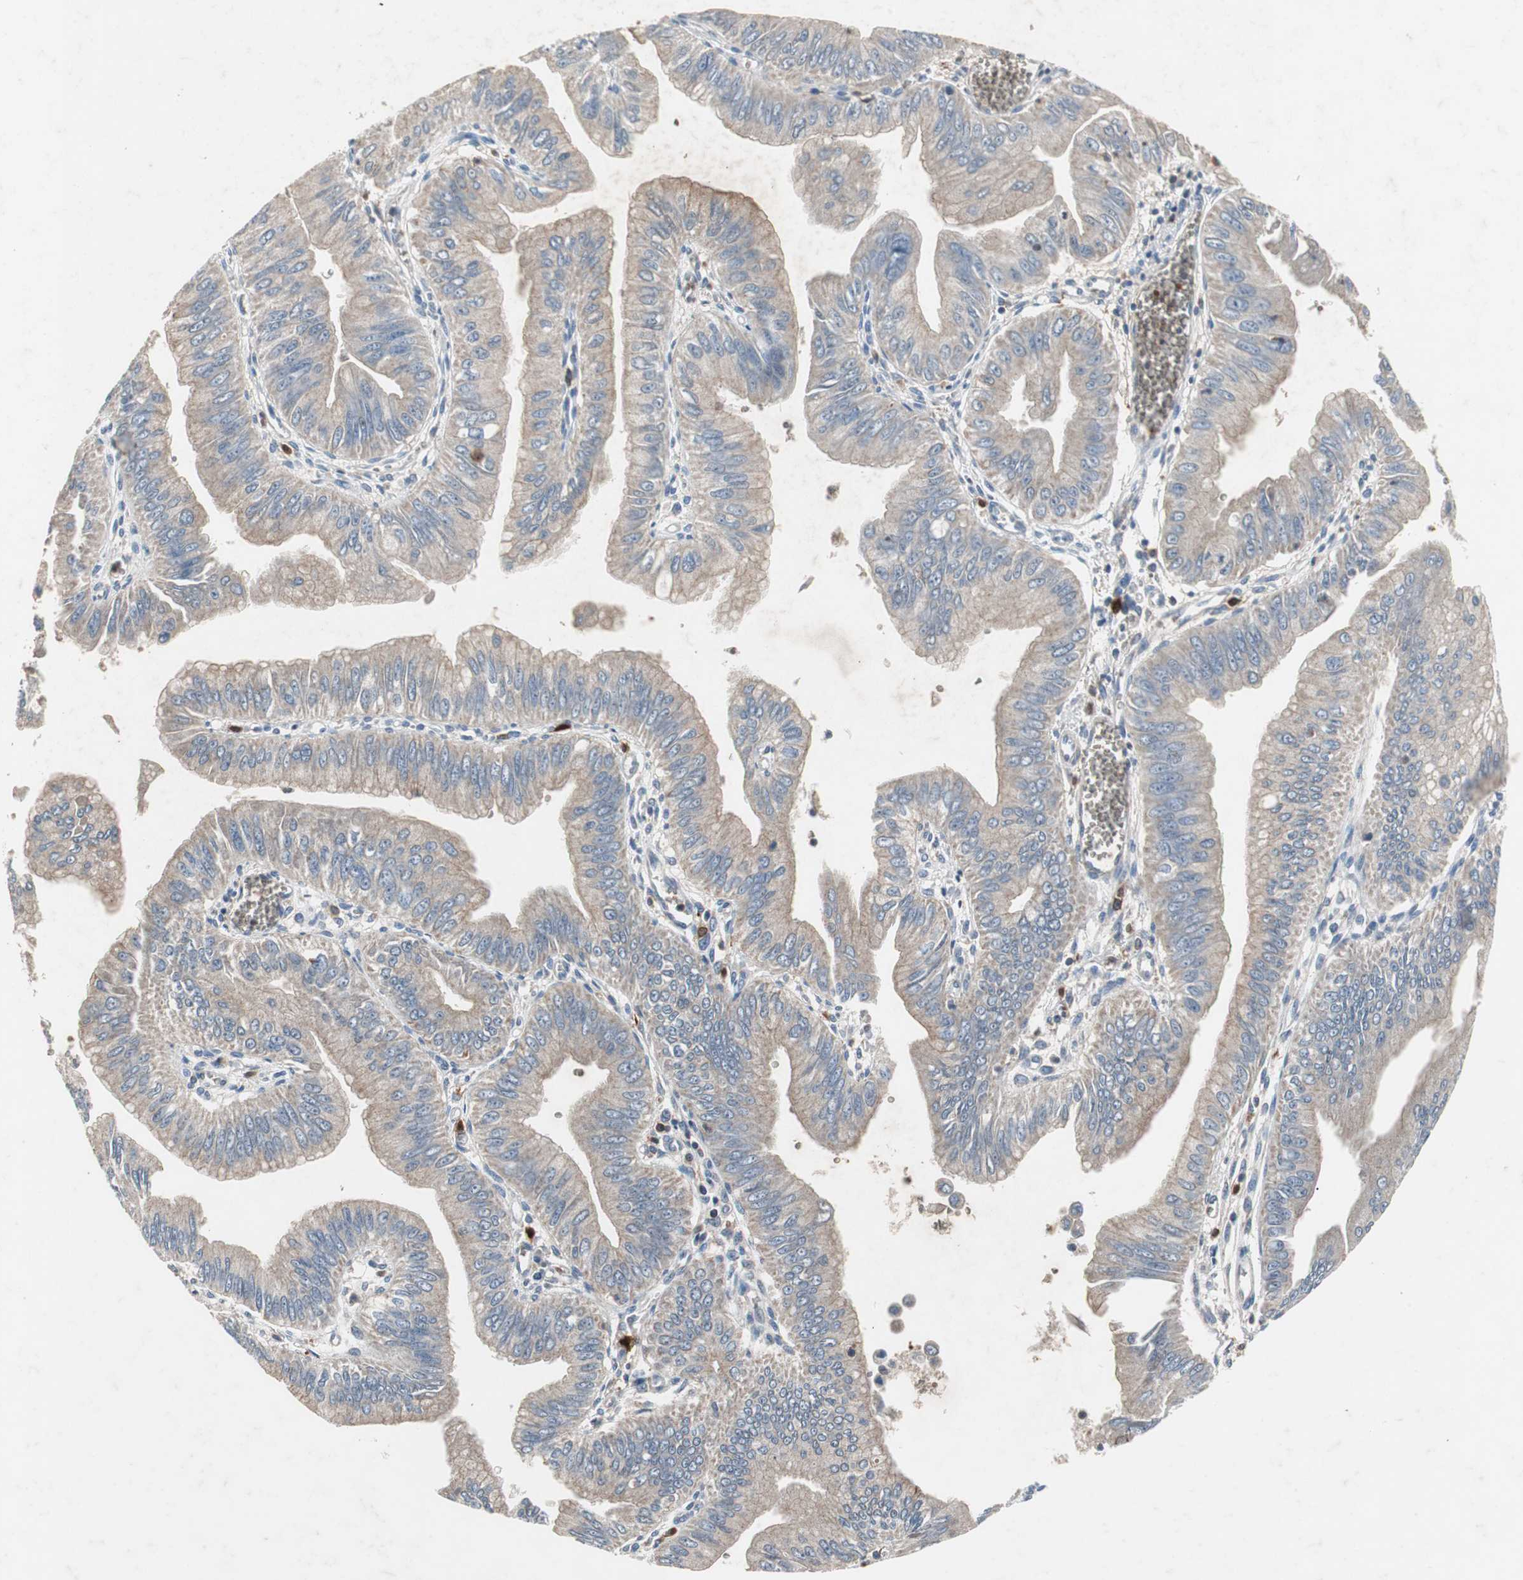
{"staining": {"intensity": "weak", "quantity": ">75%", "location": "cytoplasmic/membranous"}, "tissue": "pancreatic cancer", "cell_type": "Tumor cells", "image_type": "cancer", "snomed": [{"axis": "morphology", "description": "Normal tissue, NOS"}, {"axis": "topography", "description": "Lymph node"}], "caption": "Immunohistochemical staining of human pancreatic cancer displays low levels of weak cytoplasmic/membranous staining in about >75% of tumor cells.", "gene": "CALB2", "patient": {"sex": "male", "age": 50}}